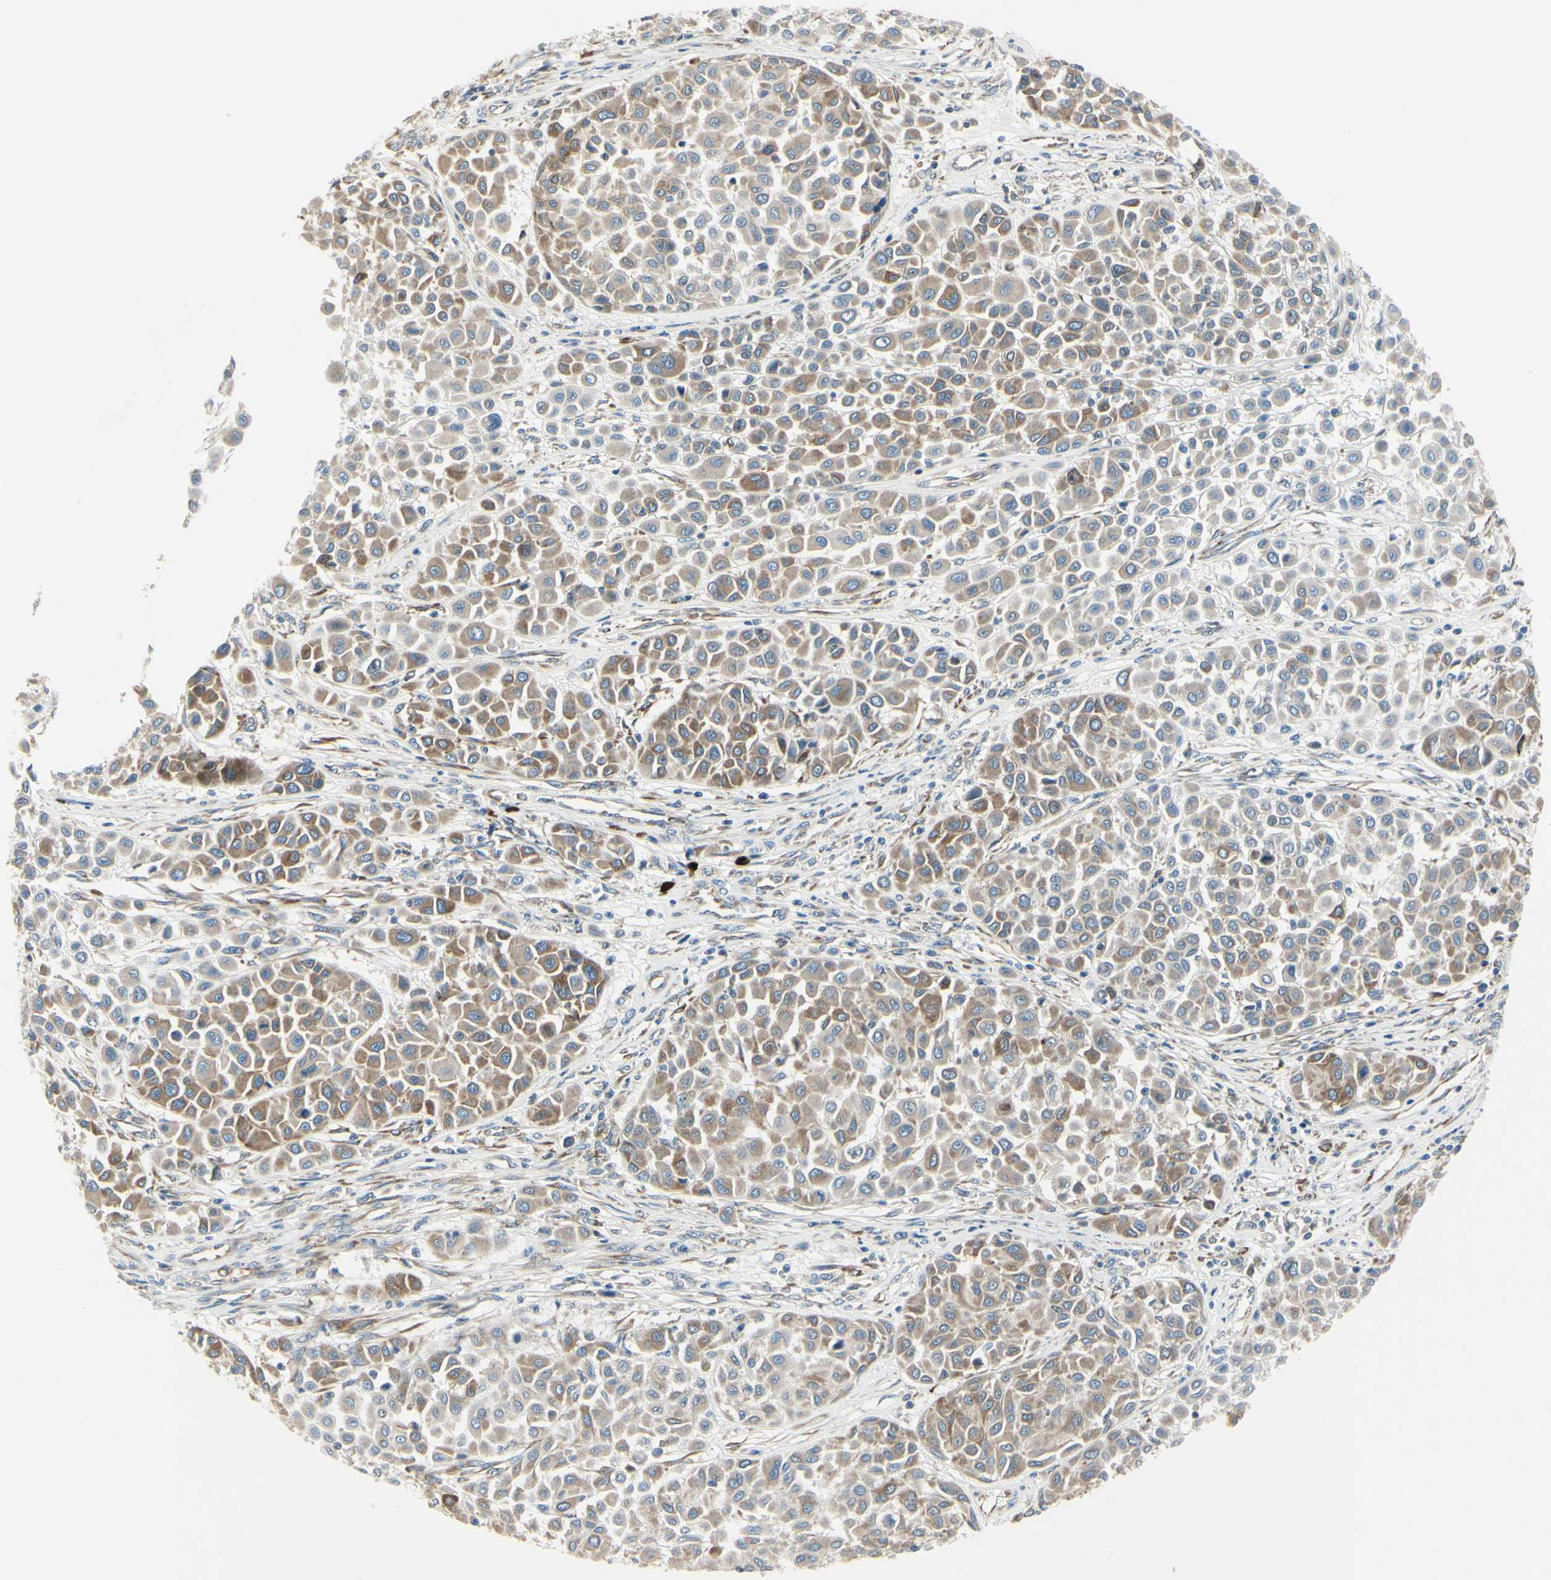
{"staining": {"intensity": "weak", "quantity": ">75%", "location": "cytoplasmic/membranous"}, "tissue": "melanoma", "cell_type": "Tumor cells", "image_type": "cancer", "snomed": [{"axis": "morphology", "description": "Malignant melanoma, Metastatic site"}, {"axis": "topography", "description": "Soft tissue"}], "caption": "This photomicrograph shows malignant melanoma (metastatic site) stained with immunohistochemistry (IHC) to label a protein in brown. The cytoplasmic/membranous of tumor cells show weak positivity for the protein. Nuclei are counter-stained blue.", "gene": "SELENOS", "patient": {"sex": "male", "age": 41}}